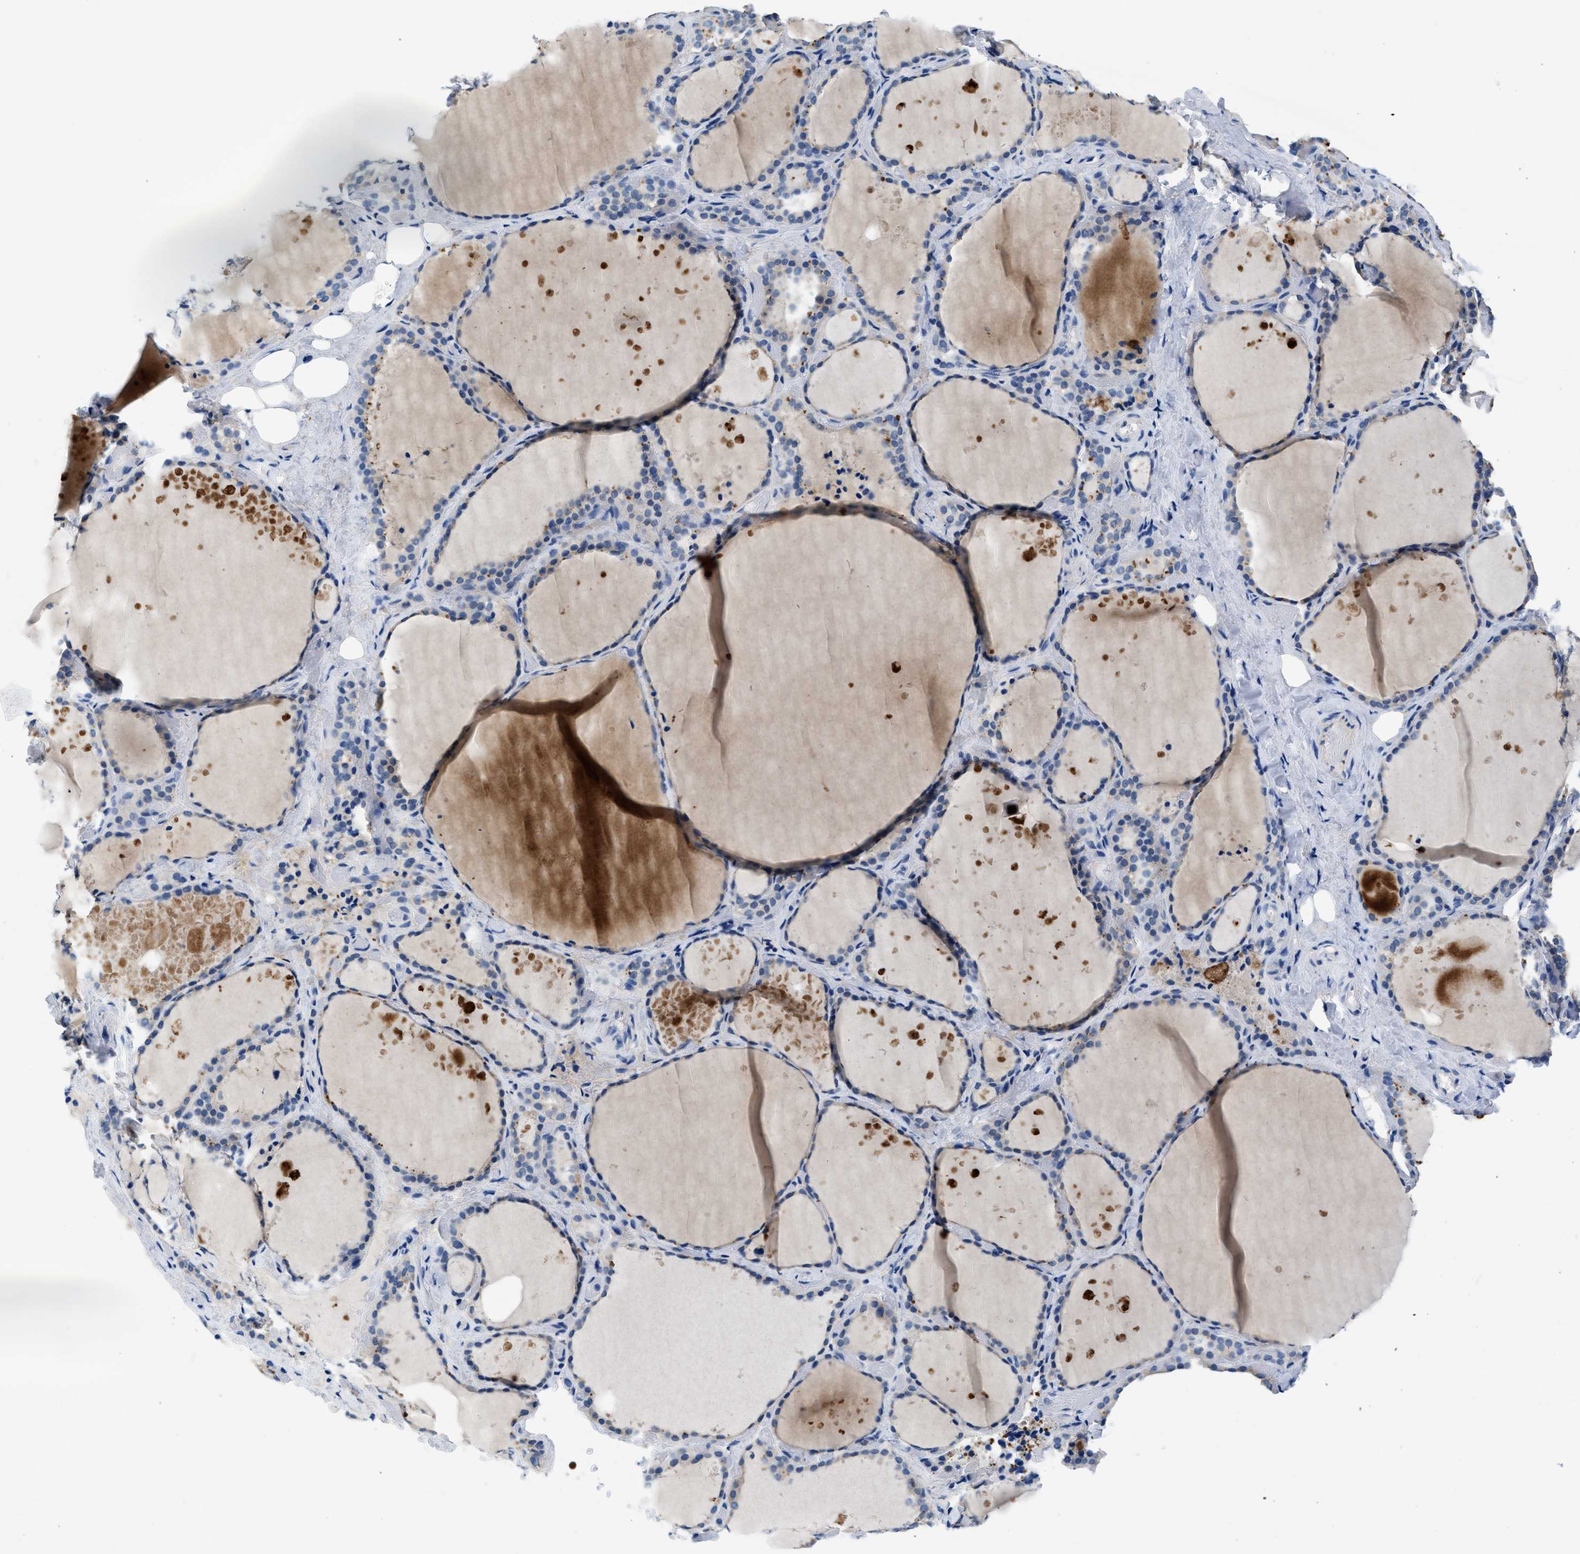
{"staining": {"intensity": "negative", "quantity": "none", "location": "none"}, "tissue": "thyroid gland", "cell_type": "Glandular cells", "image_type": "normal", "snomed": [{"axis": "morphology", "description": "Normal tissue, NOS"}, {"axis": "topography", "description": "Thyroid gland"}], "caption": "There is no significant positivity in glandular cells of thyroid gland.", "gene": "FADS6", "patient": {"sex": "female", "age": 44}}